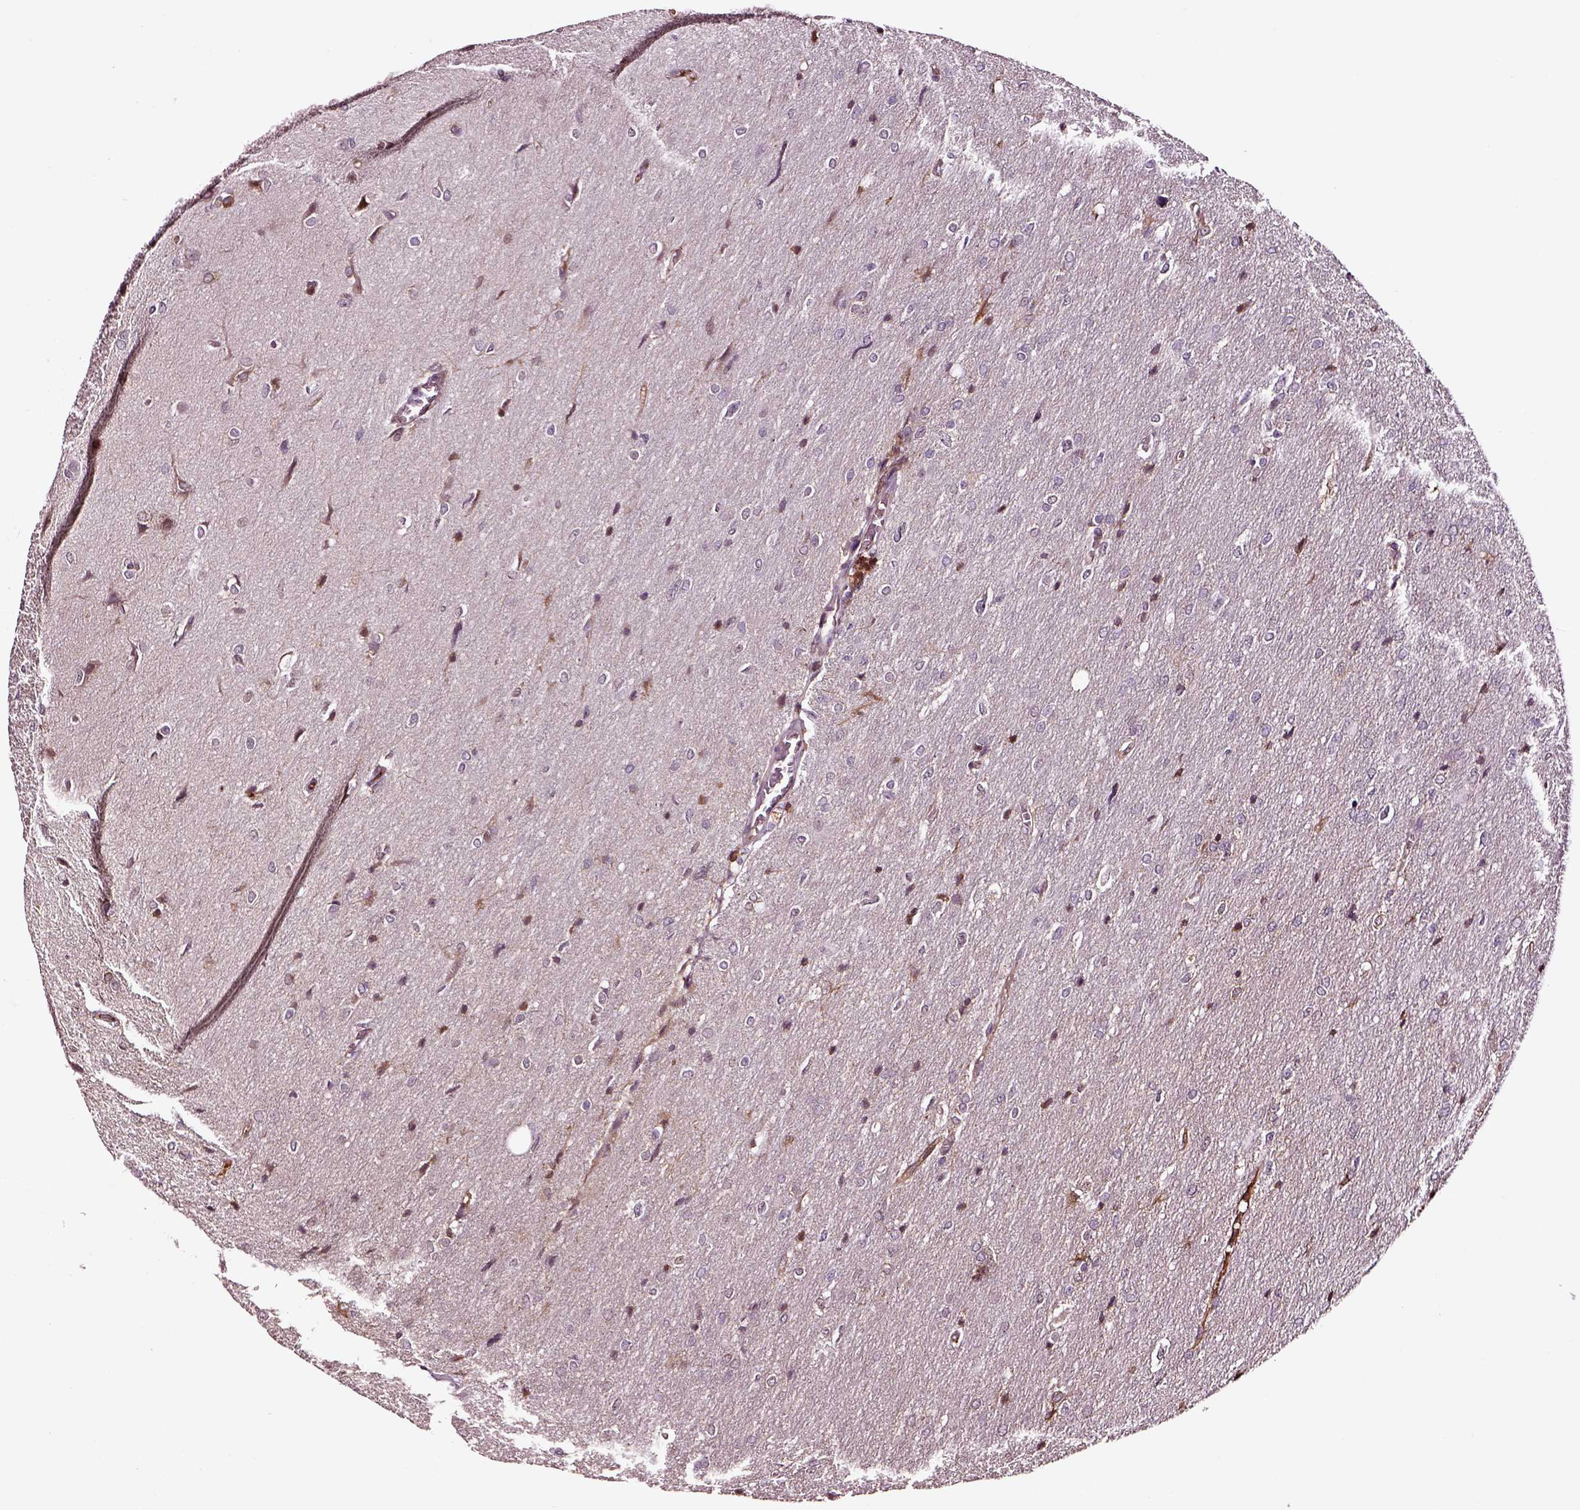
{"staining": {"intensity": "negative", "quantity": "none", "location": "none"}, "tissue": "glioma", "cell_type": "Tumor cells", "image_type": "cancer", "snomed": [{"axis": "morphology", "description": "Glioma, malignant, High grade"}, {"axis": "topography", "description": "Brain"}], "caption": "Immunohistochemistry (IHC) micrograph of neoplastic tissue: malignant glioma (high-grade) stained with DAB exhibits no significant protein positivity in tumor cells.", "gene": "TF", "patient": {"sex": "male", "age": 53}}